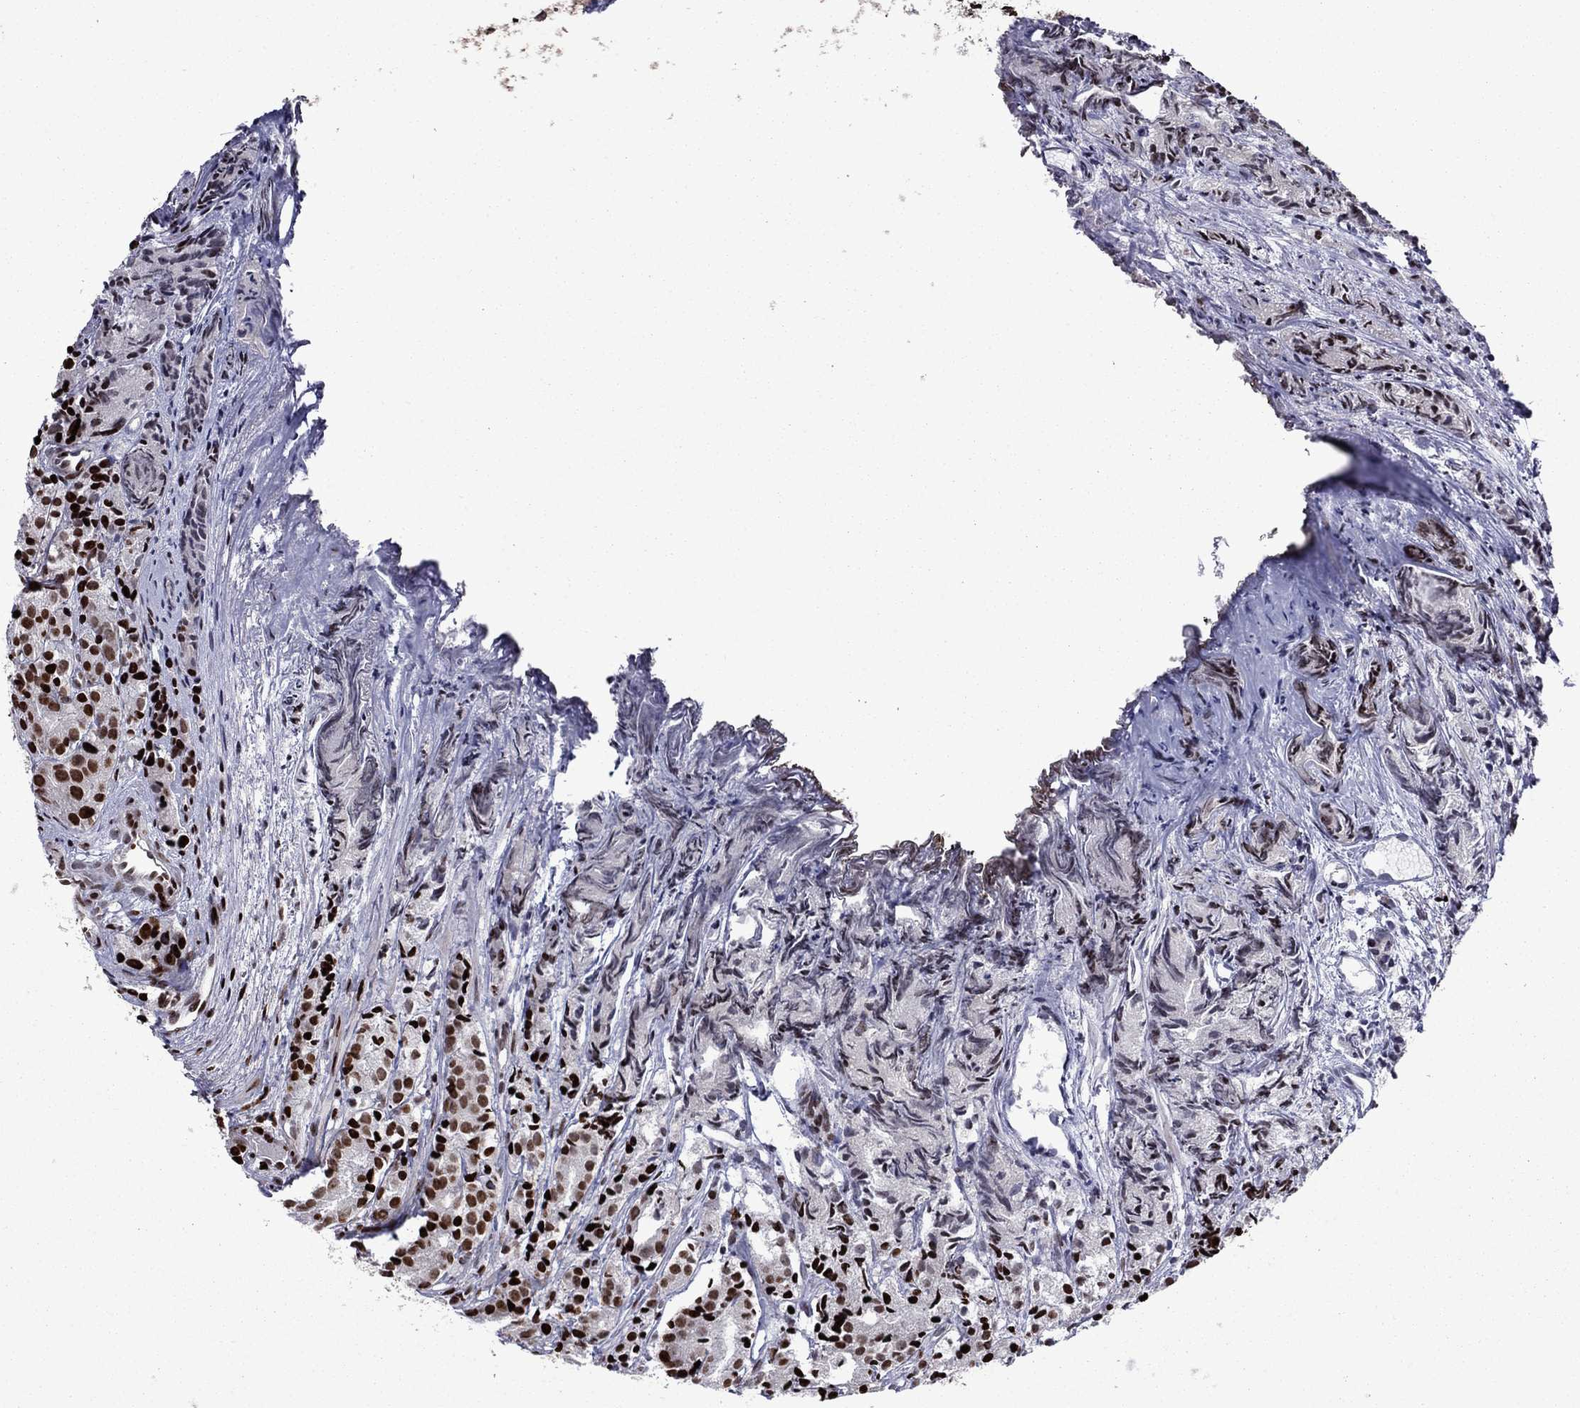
{"staining": {"intensity": "moderate", "quantity": "25%-75%", "location": "nuclear"}, "tissue": "prostate cancer", "cell_type": "Tumor cells", "image_type": "cancer", "snomed": [{"axis": "morphology", "description": "Adenocarcinoma, Medium grade"}, {"axis": "topography", "description": "Prostate"}], "caption": "Protein staining of prostate cancer (adenocarcinoma (medium-grade)) tissue reveals moderate nuclear expression in about 25%-75% of tumor cells.", "gene": "LIMK1", "patient": {"sex": "male", "age": 74}}